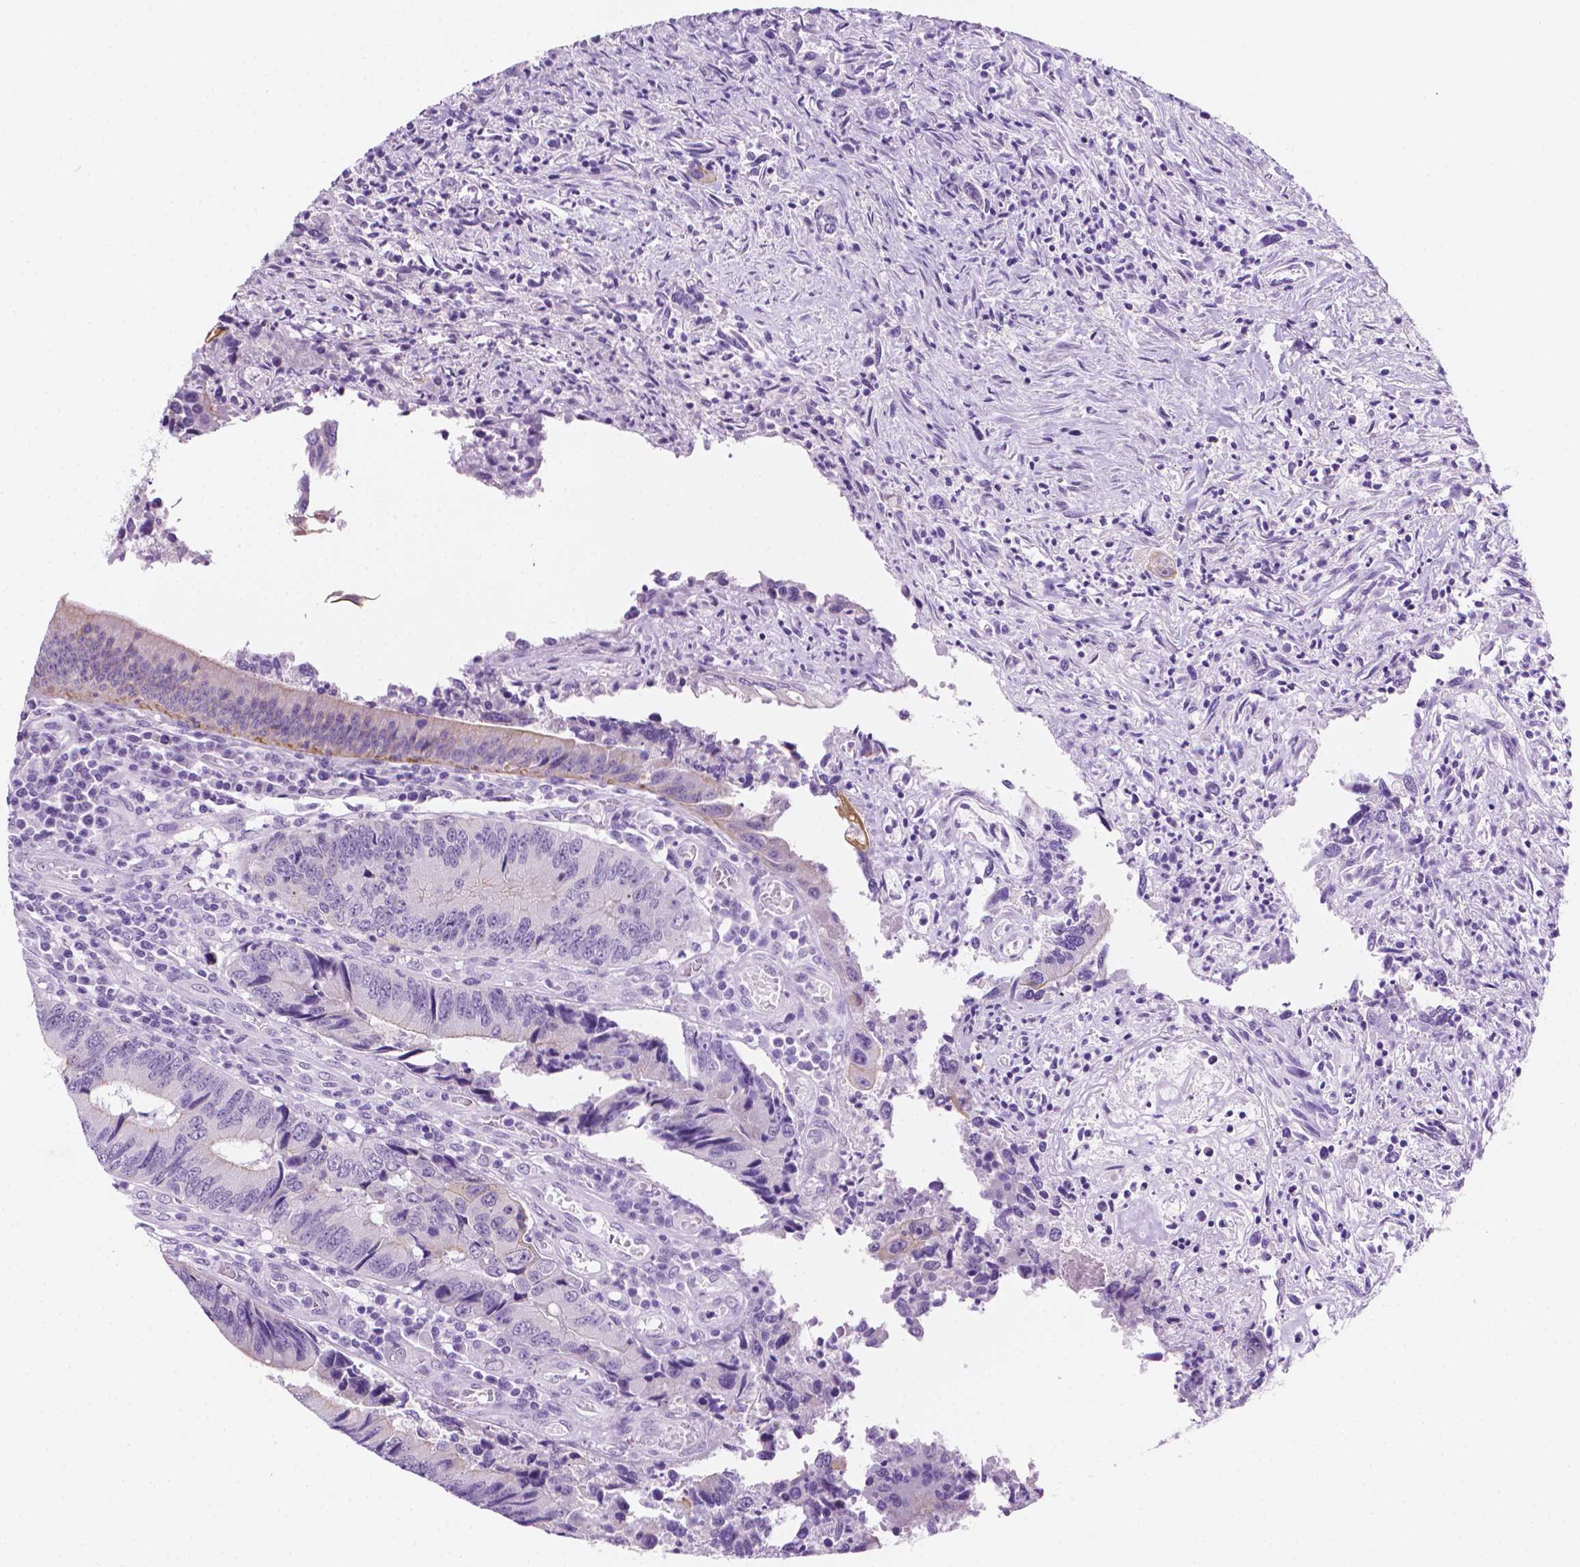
{"staining": {"intensity": "moderate", "quantity": "<25%", "location": "cytoplasmic/membranous"}, "tissue": "colorectal cancer", "cell_type": "Tumor cells", "image_type": "cancer", "snomed": [{"axis": "morphology", "description": "Adenocarcinoma, NOS"}, {"axis": "topography", "description": "Colon"}], "caption": "Immunohistochemical staining of colorectal cancer (adenocarcinoma) shows moderate cytoplasmic/membranous protein positivity in approximately <25% of tumor cells.", "gene": "PPL", "patient": {"sex": "female", "age": 67}}